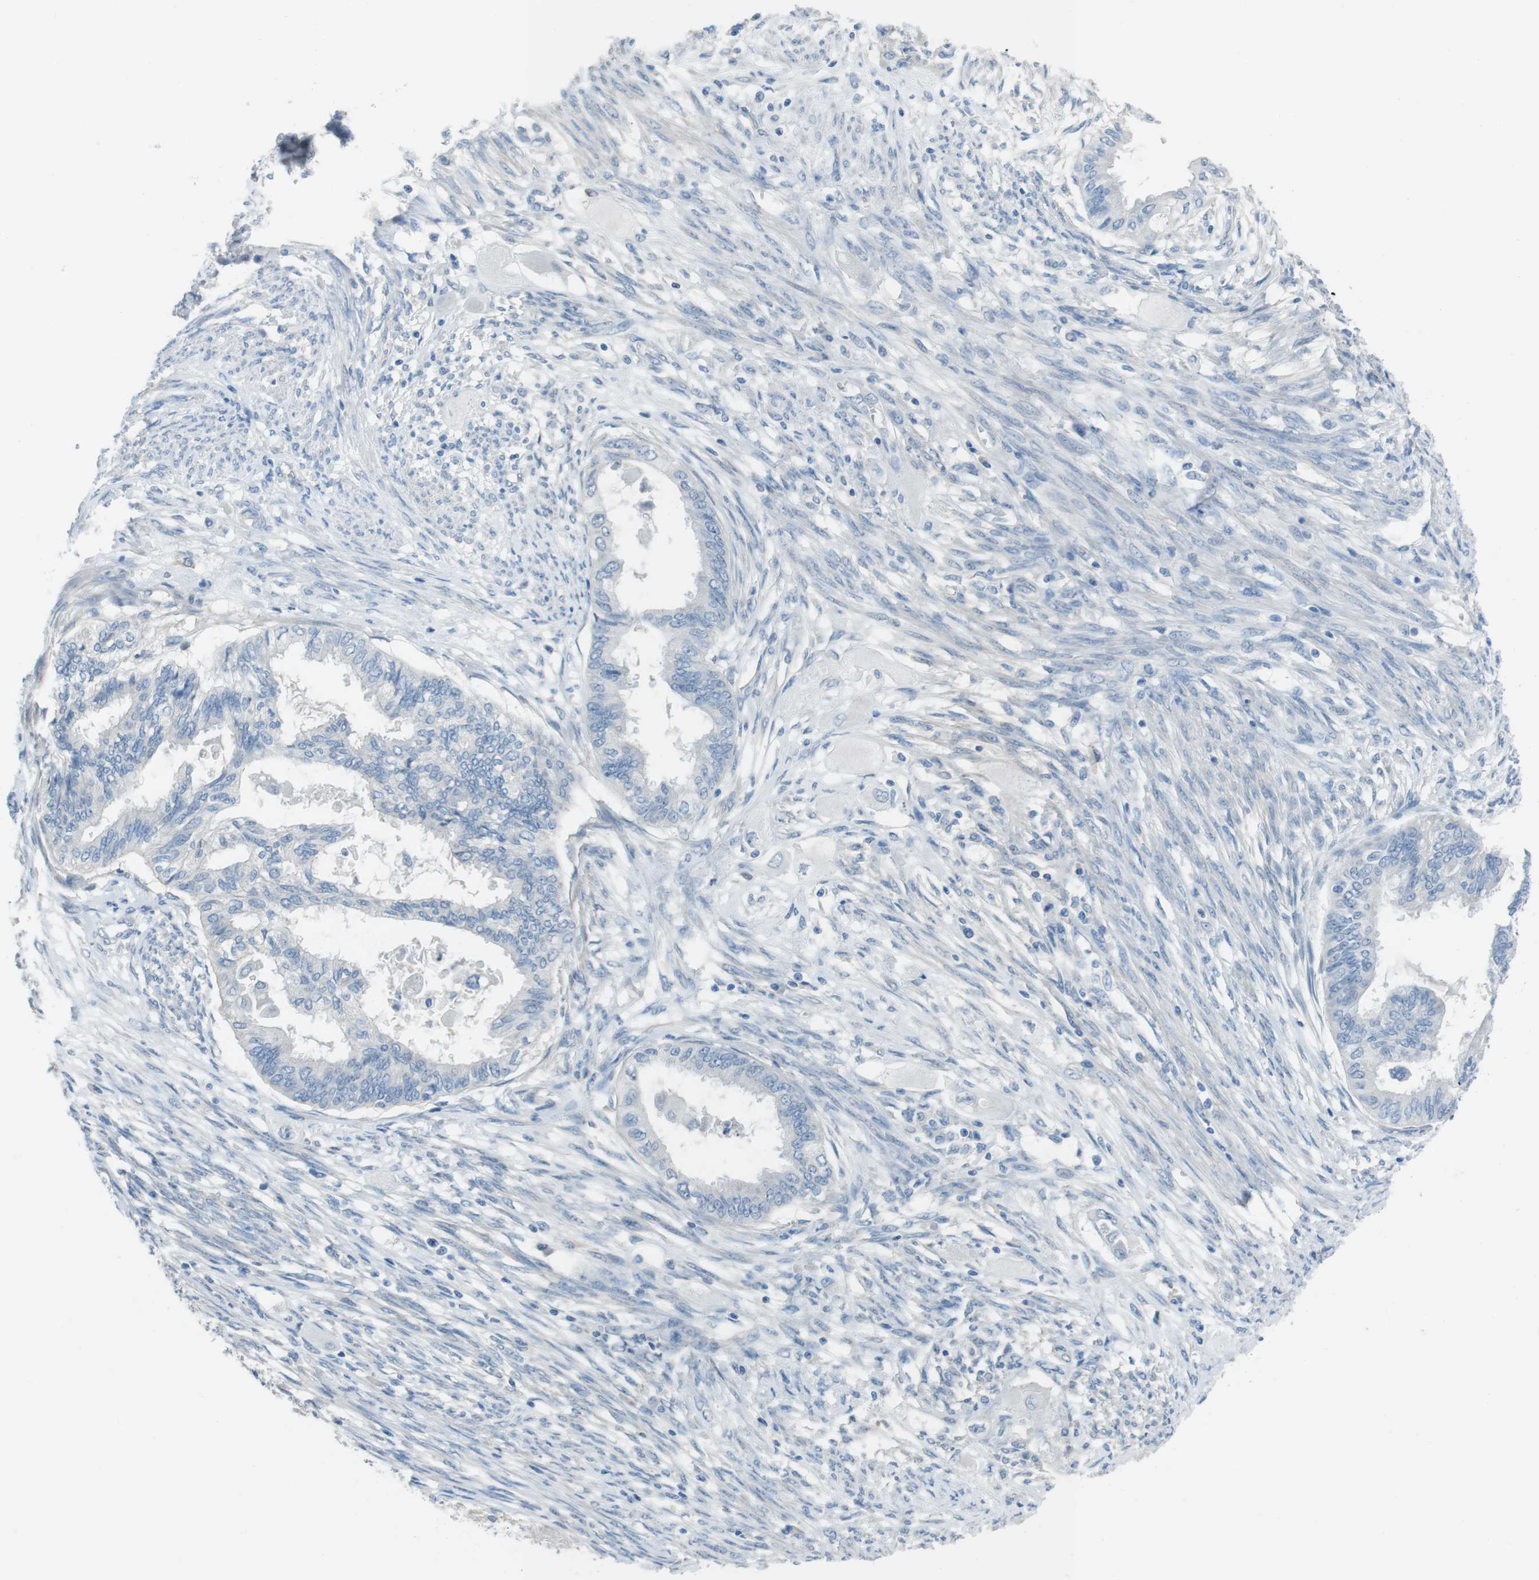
{"staining": {"intensity": "negative", "quantity": "none", "location": "none"}, "tissue": "cervical cancer", "cell_type": "Tumor cells", "image_type": "cancer", "snomed": [{"axis": "morphology", "description": "Normal tissue, NOS"}, {"axis": "morphology", "description": "Adenocarcinoma, NOS"}, {"axis": "topography", "description": "Cervix"}, {"axis": "topography", "description": "Endometrium"}], "caption": "IHC photomicrograph of adenocarcinoma (cervical) stained for a protein (brown), which demonstrates no positivity in tumor cells. (DAB immunohistochemistry visualized using brightfield microscopy, high magnification).", "gene": "CYP2C8", "patient": {"sex": "female", "age": 86}}